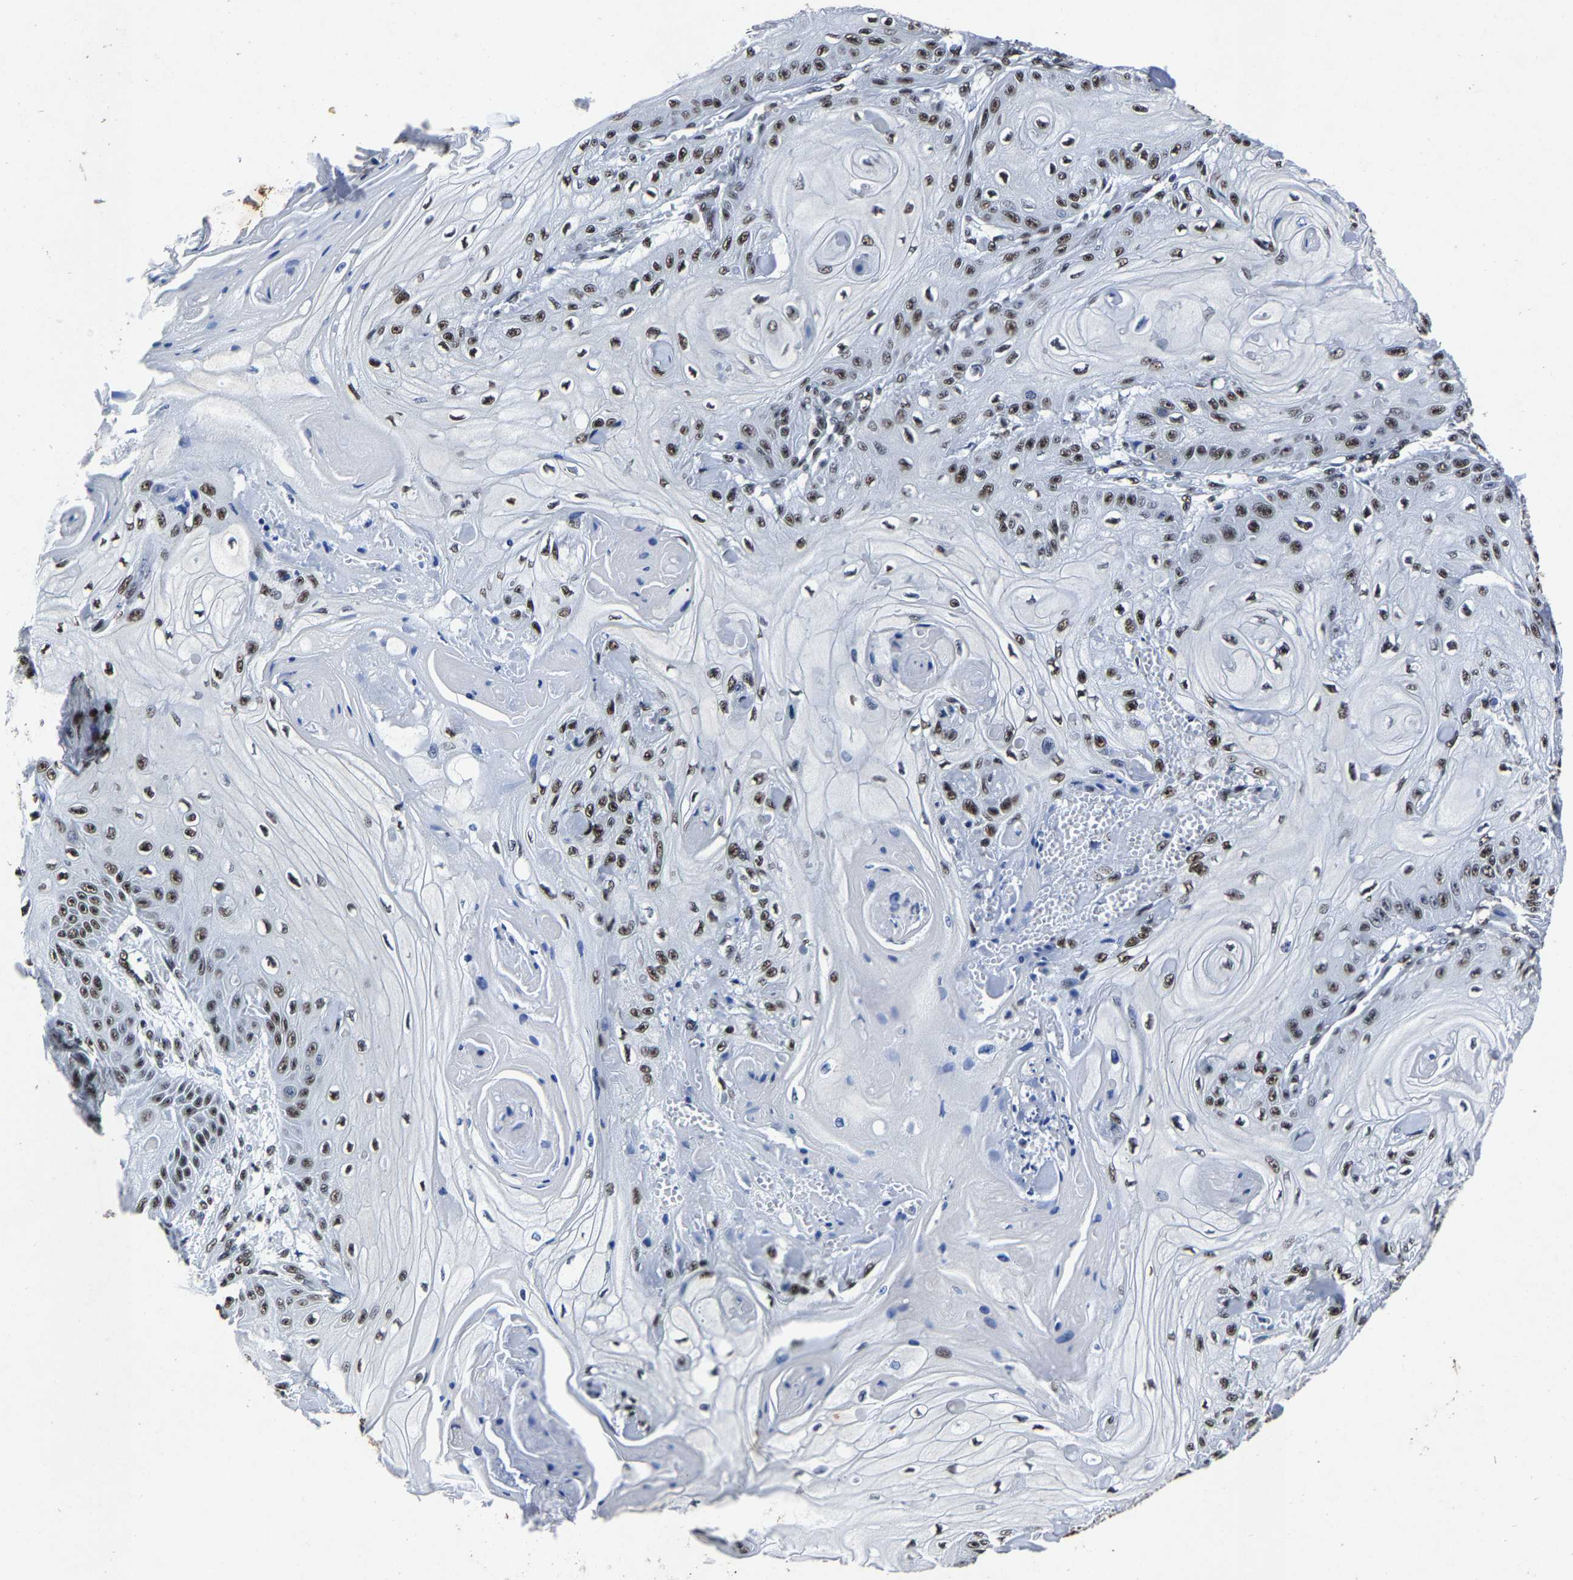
{"staining": {"intensity": "moderate", "quantity": "25%-75%", "location": "nuclear"}, "tissue": "skin cancer", "cell_type": "Tumor cells", "image_type": "cancer", "snomed": [{"axis": "morphology", "description": "Squamous cell carcinoma, NOS"}, {"axis": "topography", "description": "Skin"}], "caption": "Brown immunohistochemical staining in human skin cancer (squamous cell carcinoma) demonstrates moderate nuclear staining in about 25%-75% of tumor cells.", "gene": "RBM45", "patient": {"sex": "male", "age": 74}}